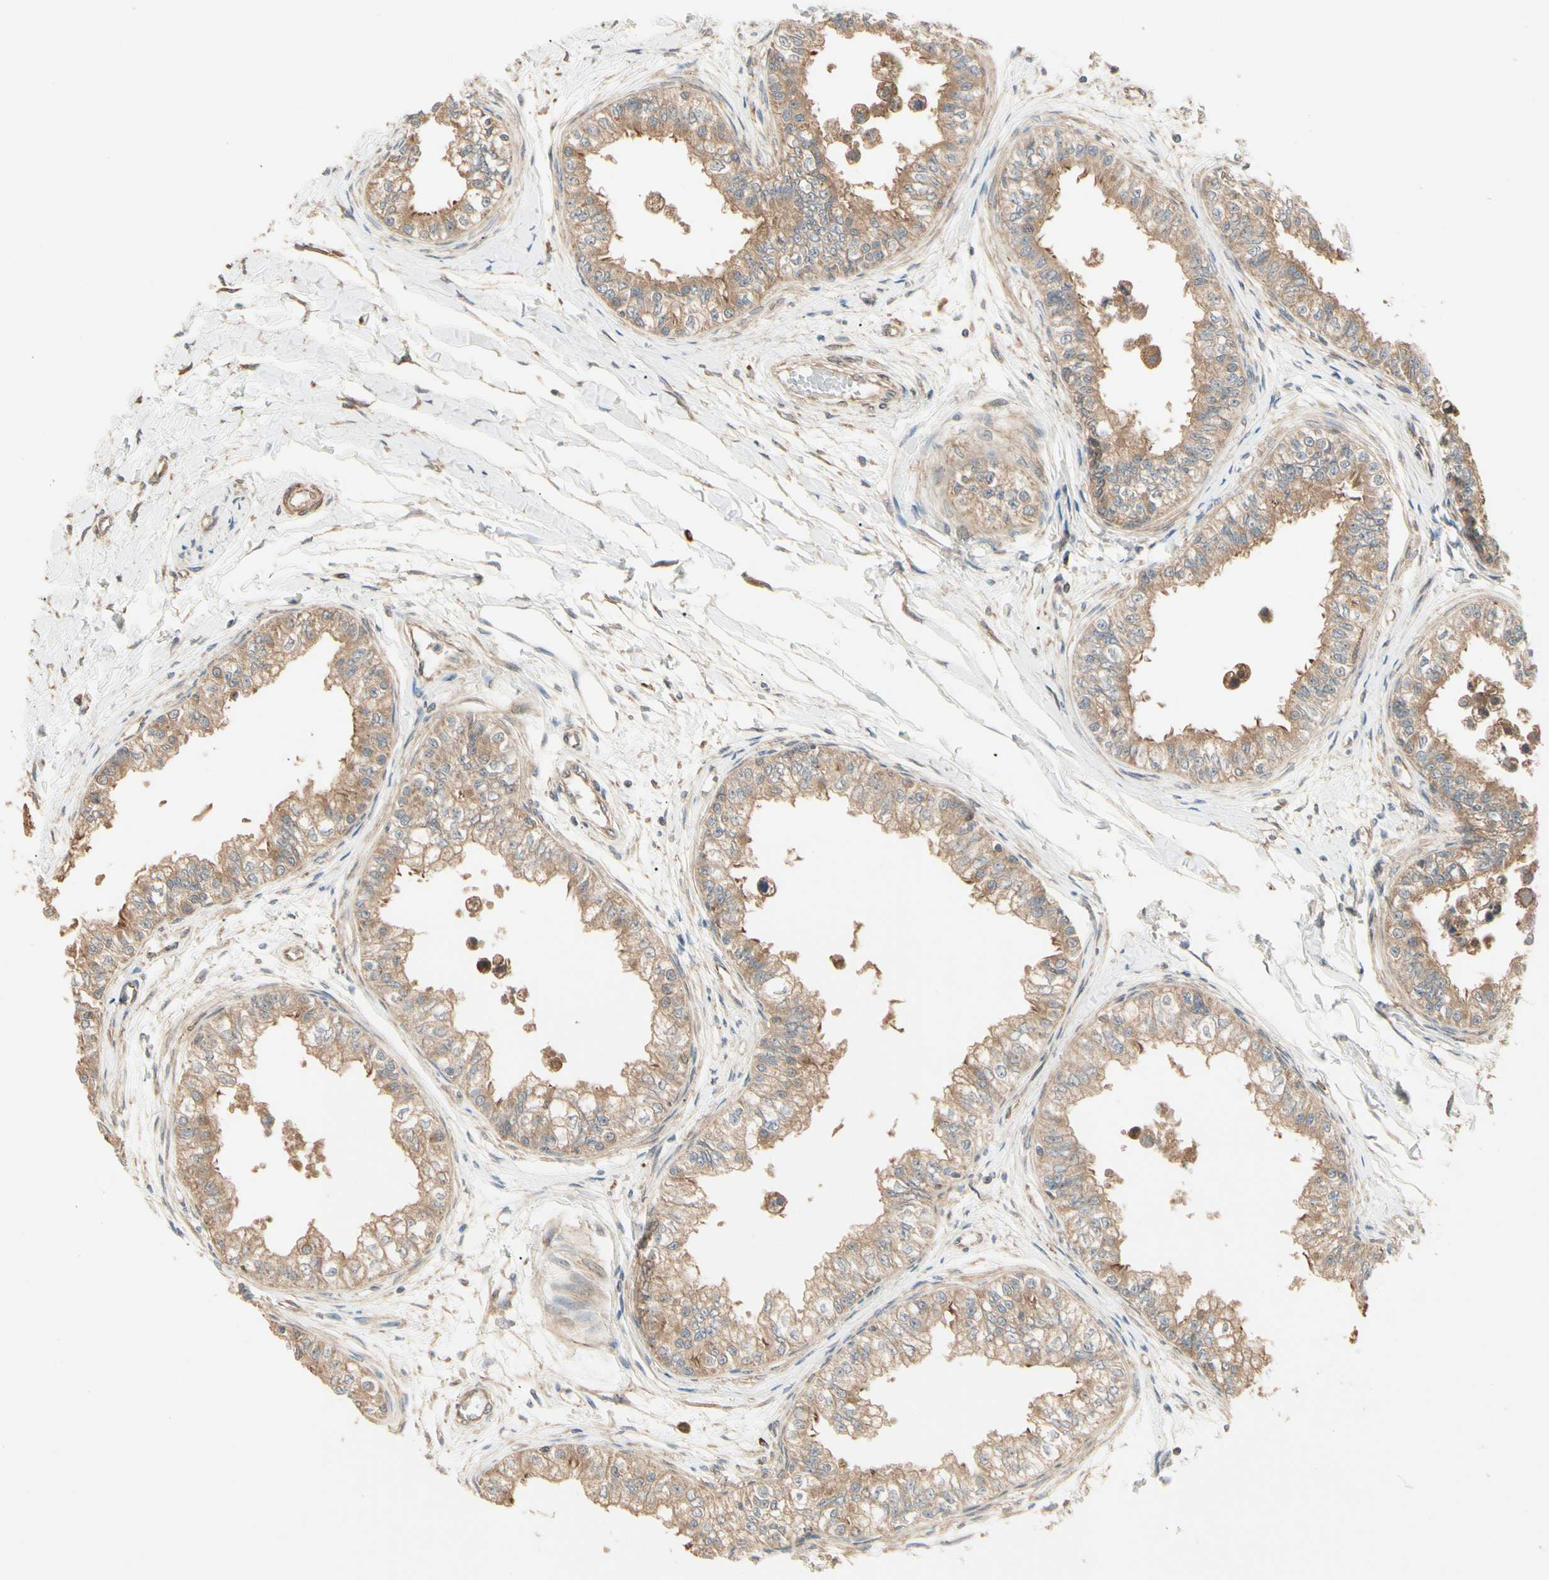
{"staining": {"intensity": "moderate", "quantity": ">75%", "location": "cytoplasmic/membranous"}, "tissue": "epididymis", "cell_type": "Glandular cells", "image_type": "normal", "snomed": [{"axis": "morphology", "description": "Normal tissue, NOS"}, {"axis": "morphology", "description": "Adenocarcinoma, metastatic, NOS"}, {"axis": "topography", "description": "Testis"}, {"axis": "topography", "description": "Epididymis"}], "caption": "Immunohistochemical staining of normal human epididymis reveals >75% levels of moderate cytoplasmic/membranous protein staining in approximately >75% of glandular cells.", "gene": "IRAG1", "patient": {"sex": "male", "age": 26}}